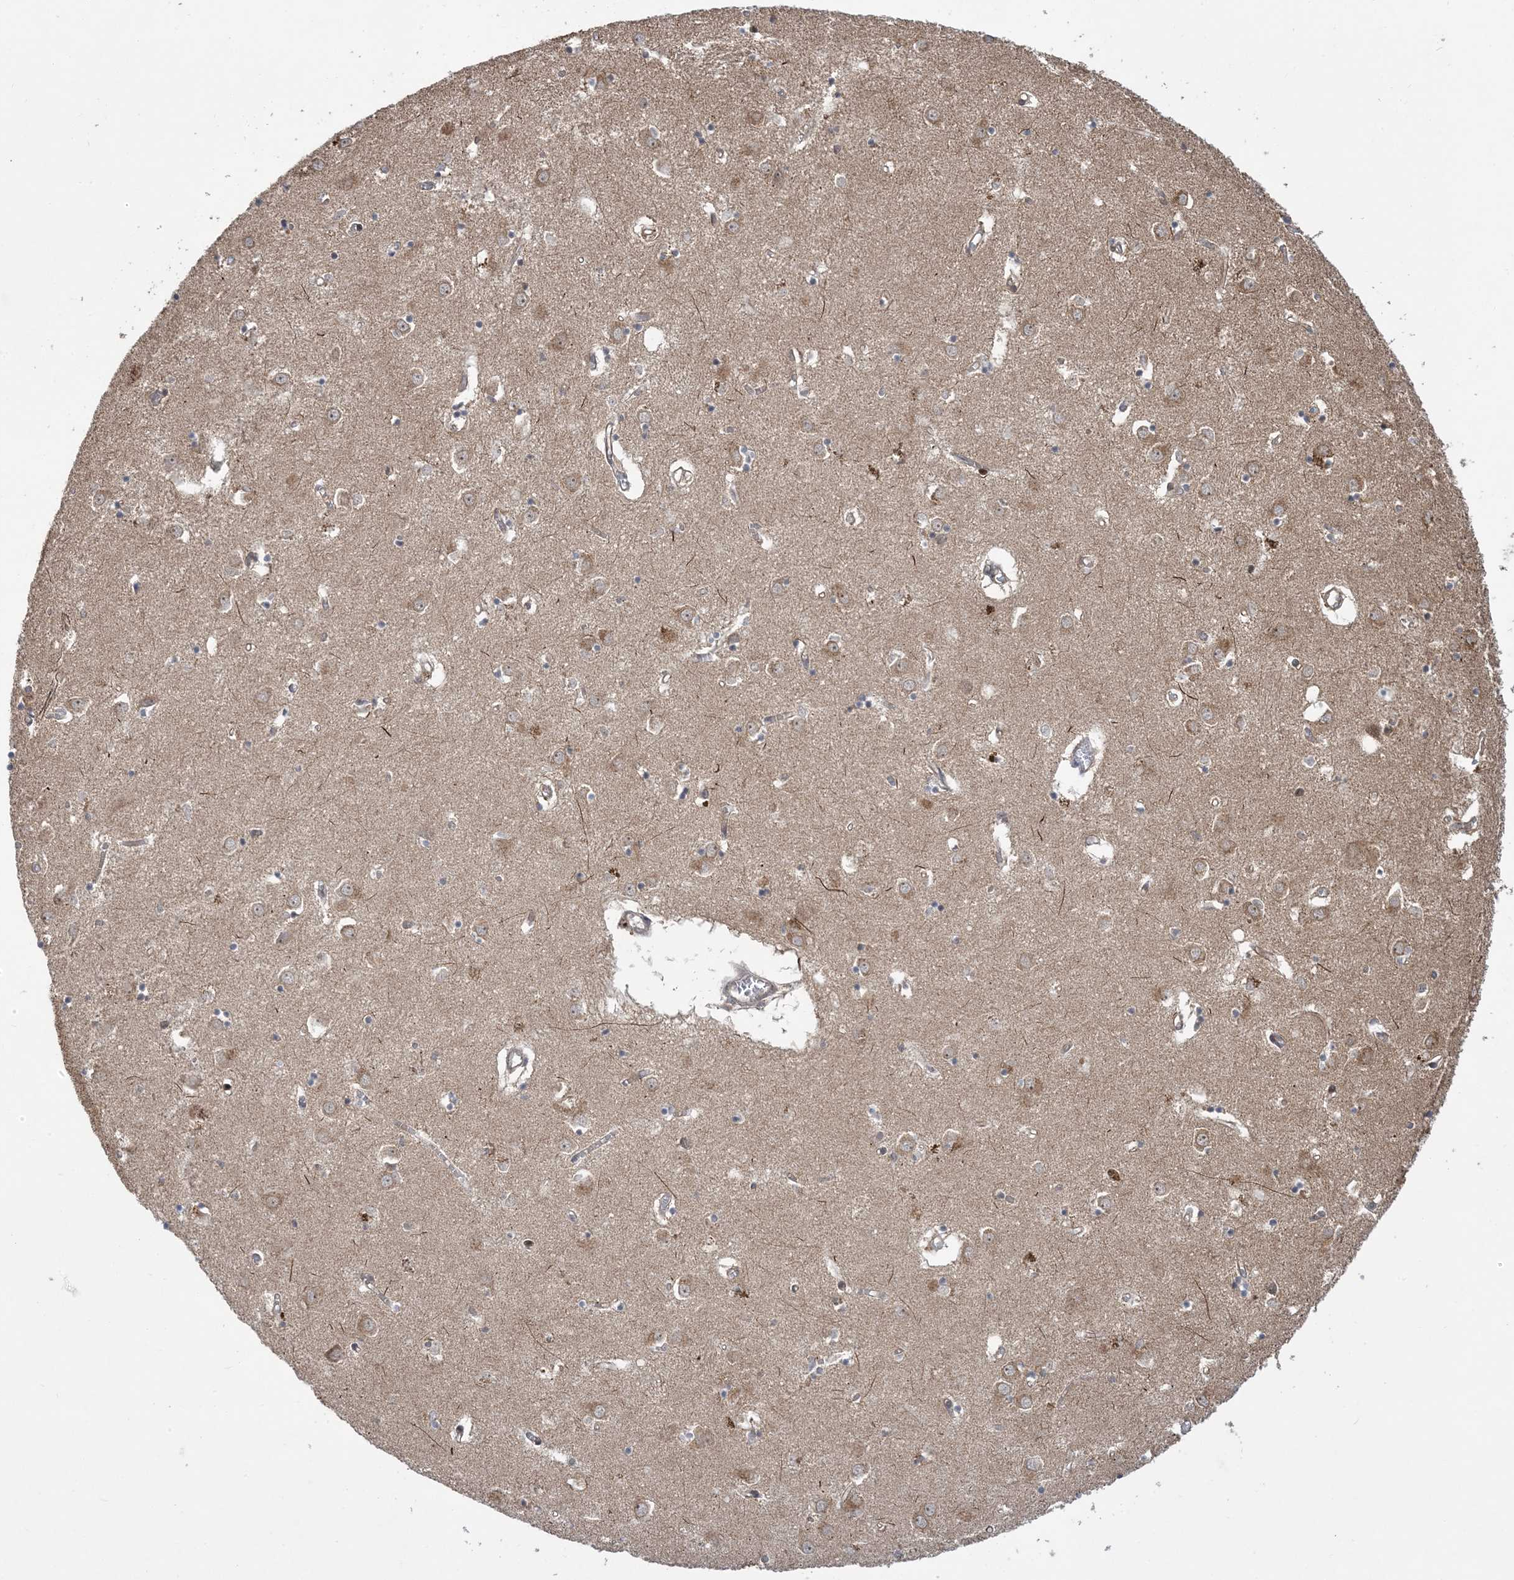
{"staining": {"intensity": "weak", "quantity": "<25%", "location": "cytoplasmic/membranous"}, "tissue": "caudate", "cell_type": "Glial cells", "image_type": "normal", "snomed": [{"axis": "morphology", "description": "Normal tissue, NOS"}, {"axis": "topography", "description": "Lateral ventricle wall"}], "caption": "Immunohistochemistry micrograph of normal caudate: human caudate stained with DAB shows no significant protein positivity in glial cells.", "gene": "FAM9B", "patient": {"sex": "male", "age": 70}}